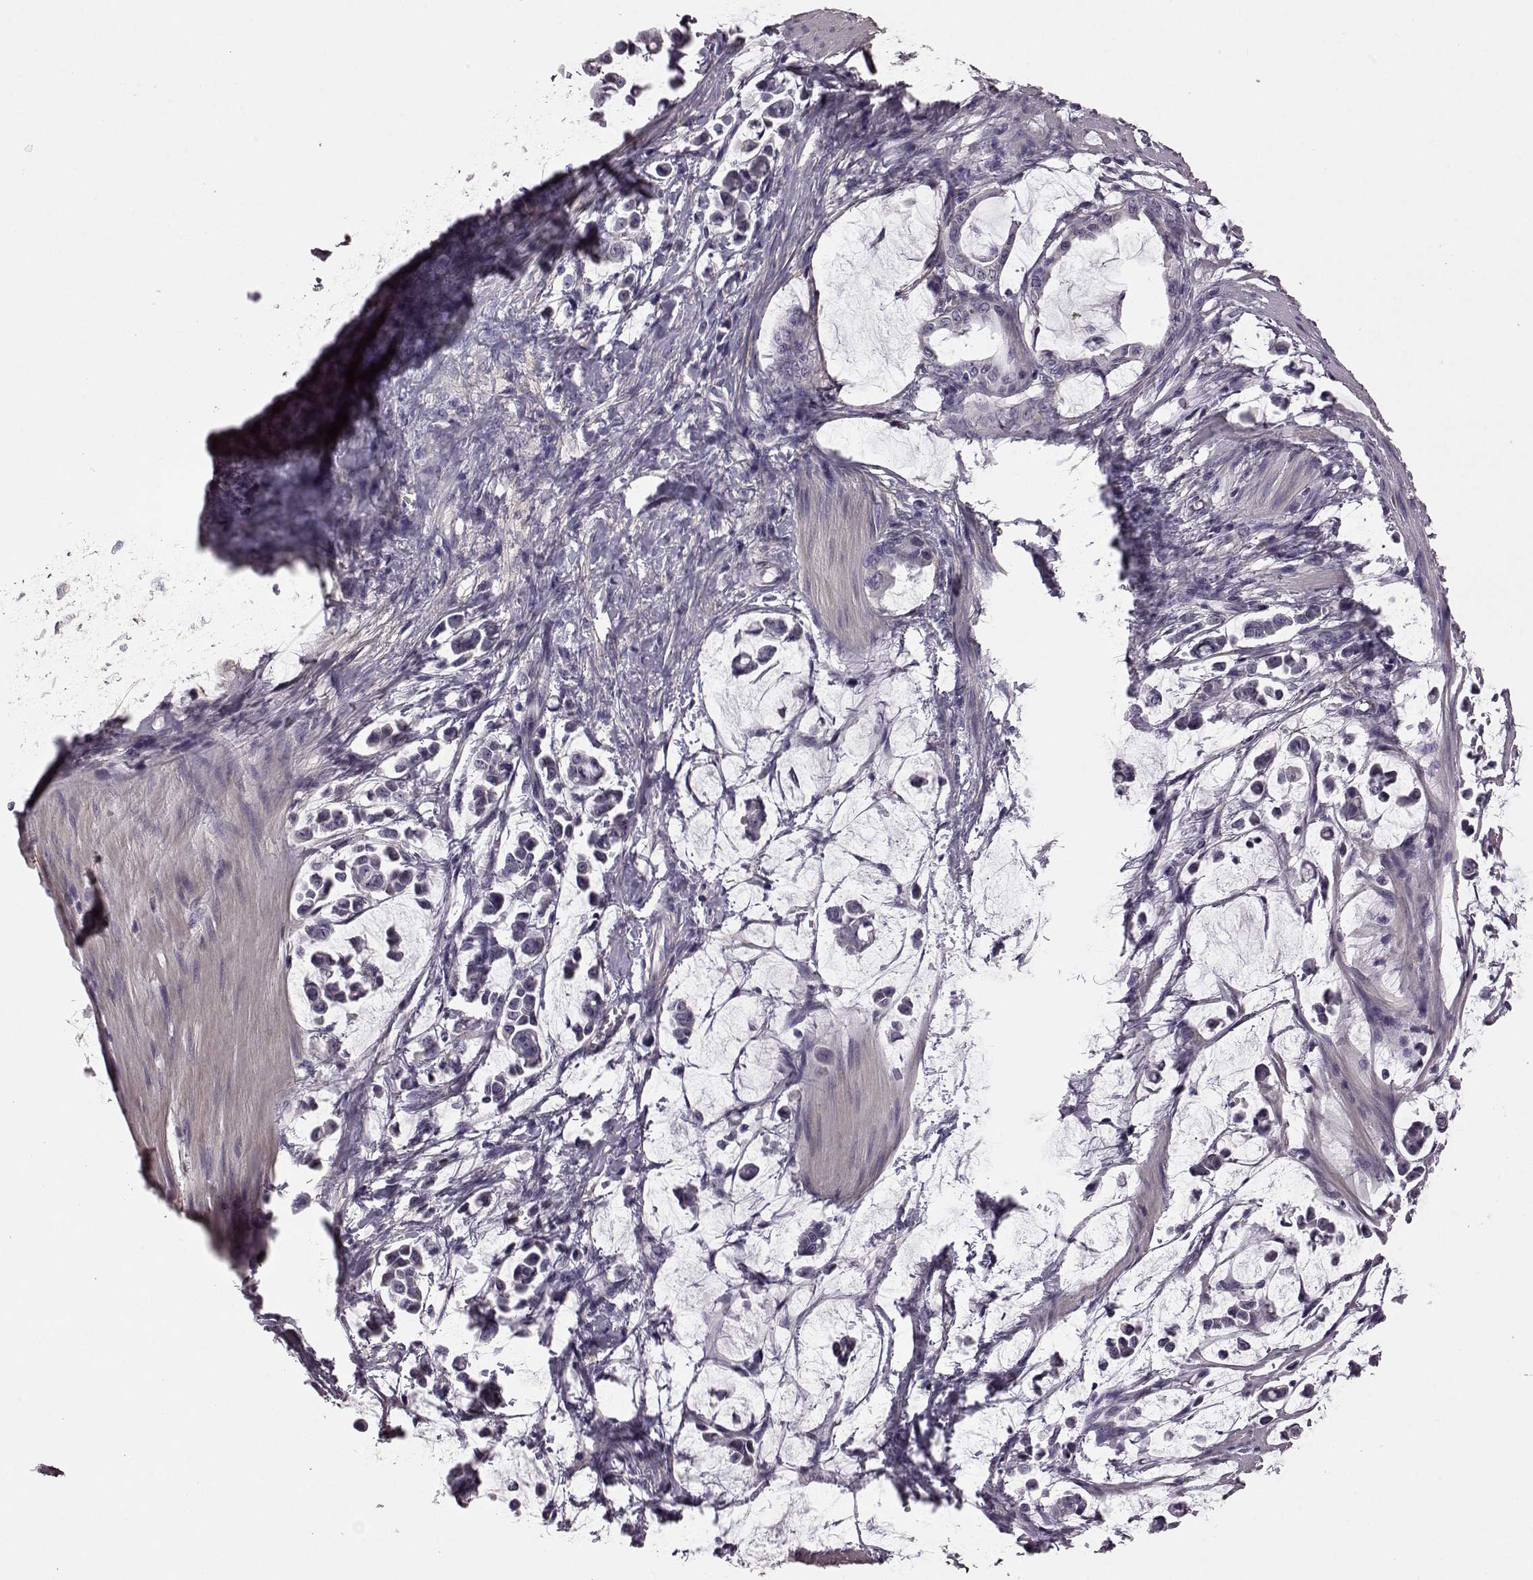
{"staining": {"intensity": "negative", "quantity": "none", "location": "none"}, "tissue": "stomach cancer", "cell_type": "Tumor cells", "image_type": "cancer", "snomed": [{"axis": "morphology", "description": "Adenocarcinoma, NOS"}, {"axis": "topography", "description": "Stomach"}], "caption": "Immunohistochemistry (IHC) of human stomach adenocarcinoma demonstrates no staining in tumor cells.", "gene": "GRK1", "patient": {"sex": "male", "age": 82}}